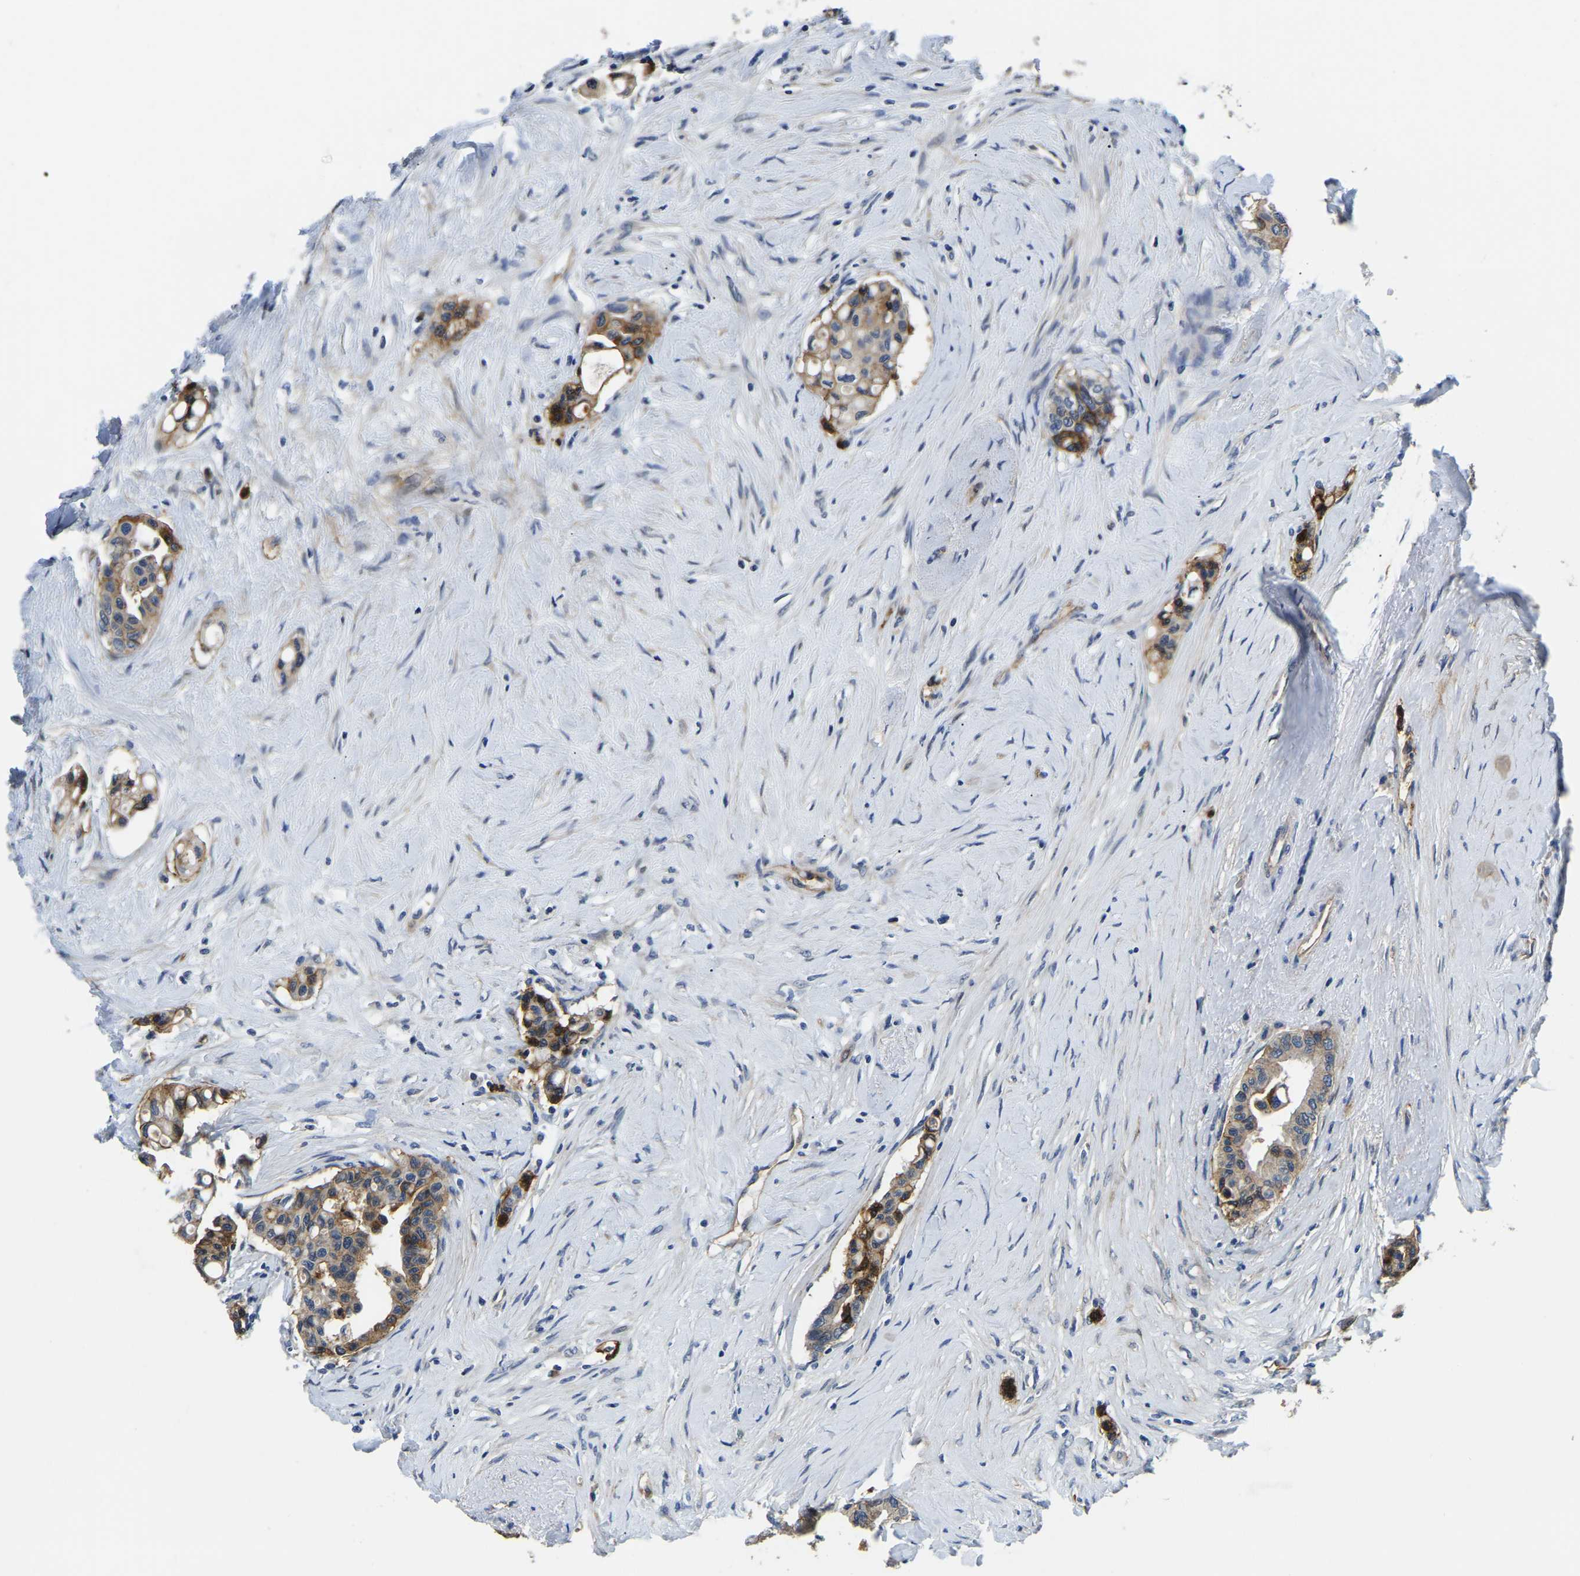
{"staining": {"intensity": "moderate", "quantity": ">75%", "location": "cytoplasmic/membranous"}, "tissue": "colorectal cancer", "cell_type": "Tumor cells", "image_type": "cancer", "snomed": [{"axis": "morphology", "description": "Normal tissue, NOS"}, {"axis": "morphology", "description": "Adenocarcinoma, NOS"}, {"axis": "topography", "description": "Colon"}], "caption": "An immunohistochemistry image of neoplastic tissue is shown. Protein staining in brown shows moderate cytoplasmic/membranous positivity in colorectal adenocarcinoma within tumor cells. The staining was performed using DAB to visualize the protein expression in brown, while the nuclei were stained in blue with hematoxylin (Magnification: 20x).", "gene": "ITGA2", "patient": {"sex": "male", "age": 82}}